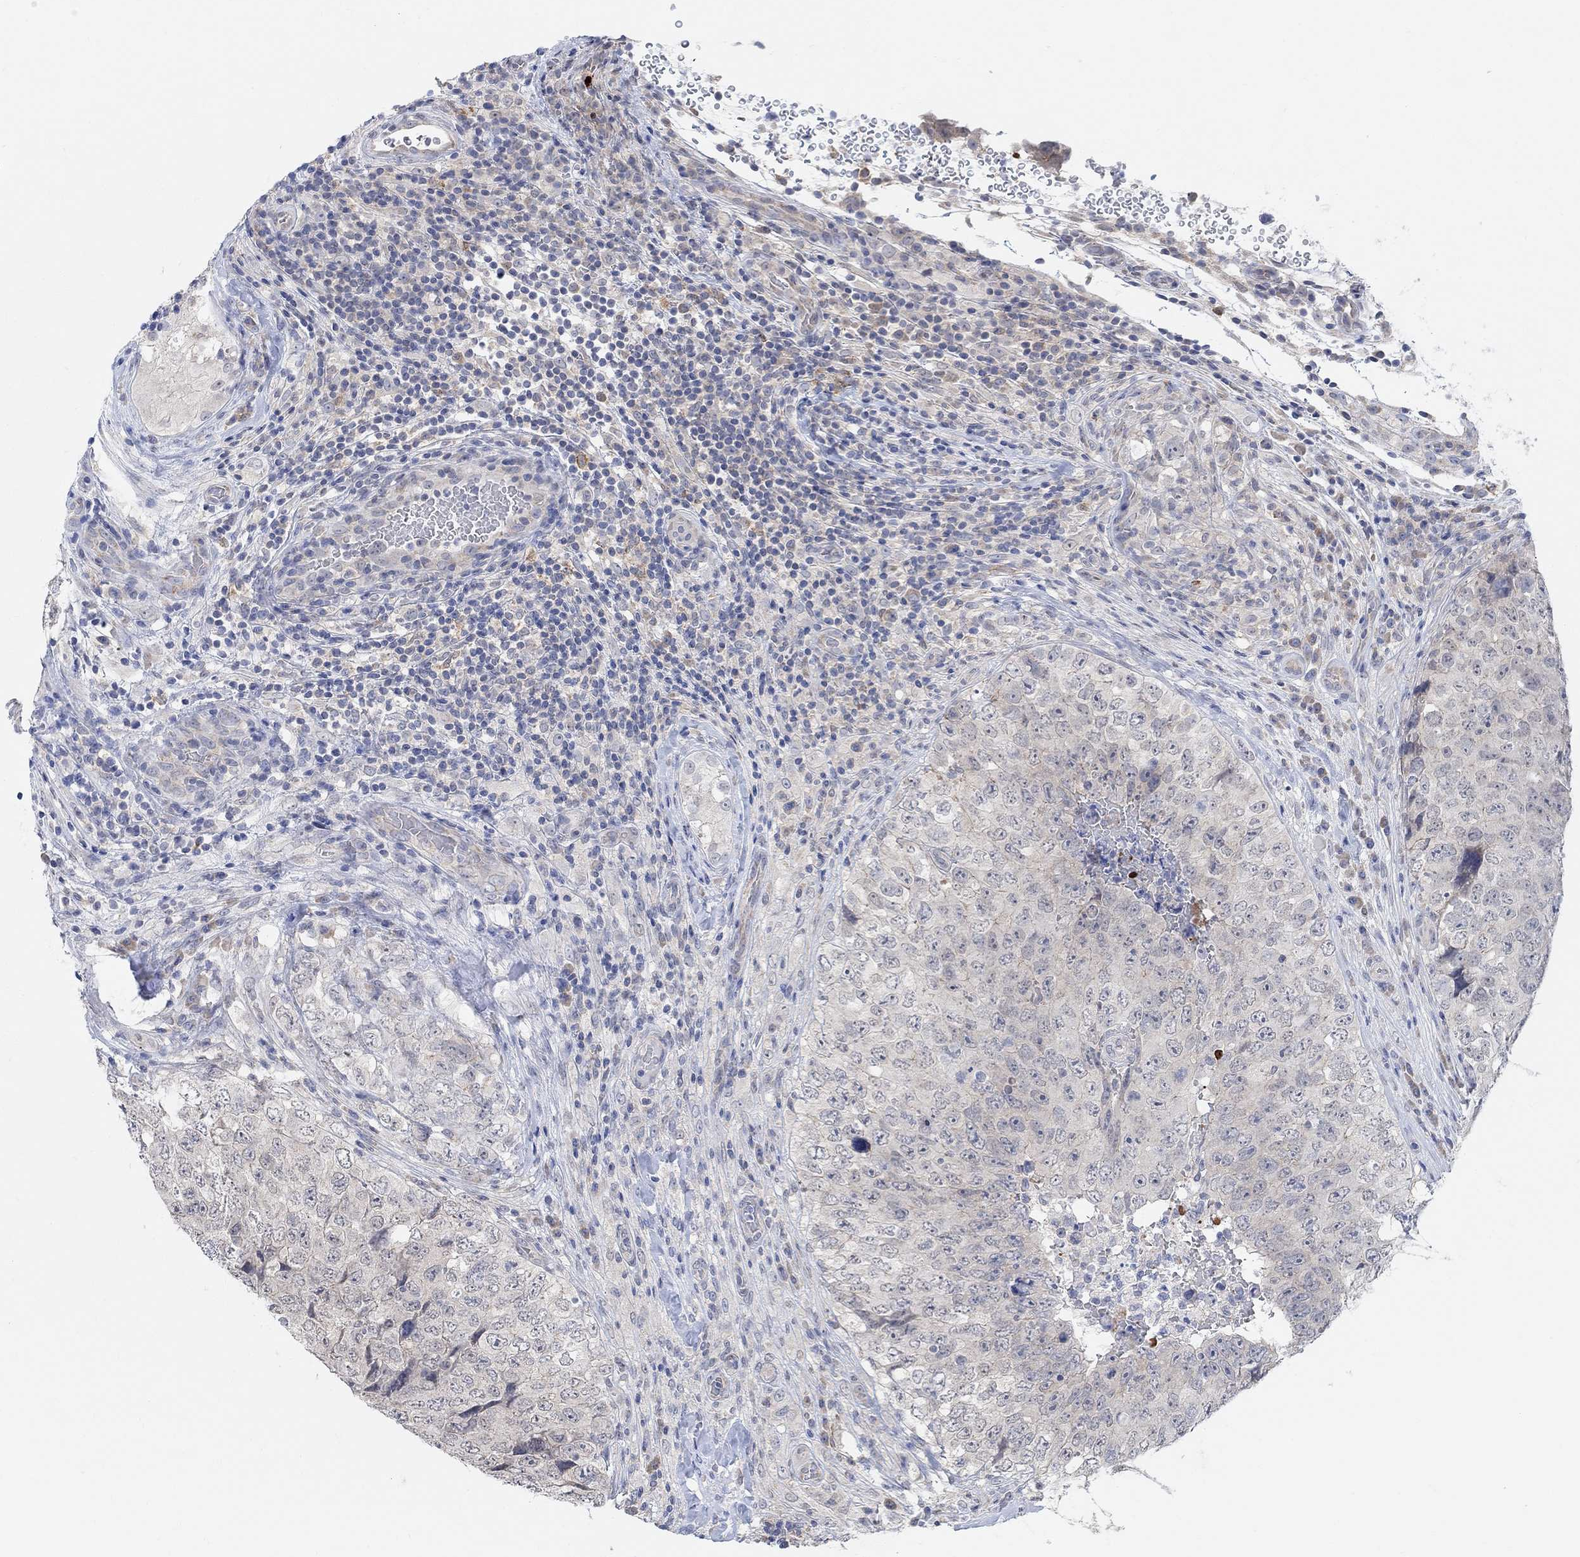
{"staining": {"intensity": "negative", "quantity": "none", "location": "none"}, "tissue": "testis cancer", "cell_type": "Tumor cells", "image_type": "cancer", "snomed": [{"axis": "morphology", "description": "Seminoma, NOS"}, {"axis": "topography", "description": "Testis"}], "caption": "The image reveals no significant staining in tumor cells of testis cancer (seminoma).", "gene": "RIMS1", "patient": {"sex": "male", "age": 34}}